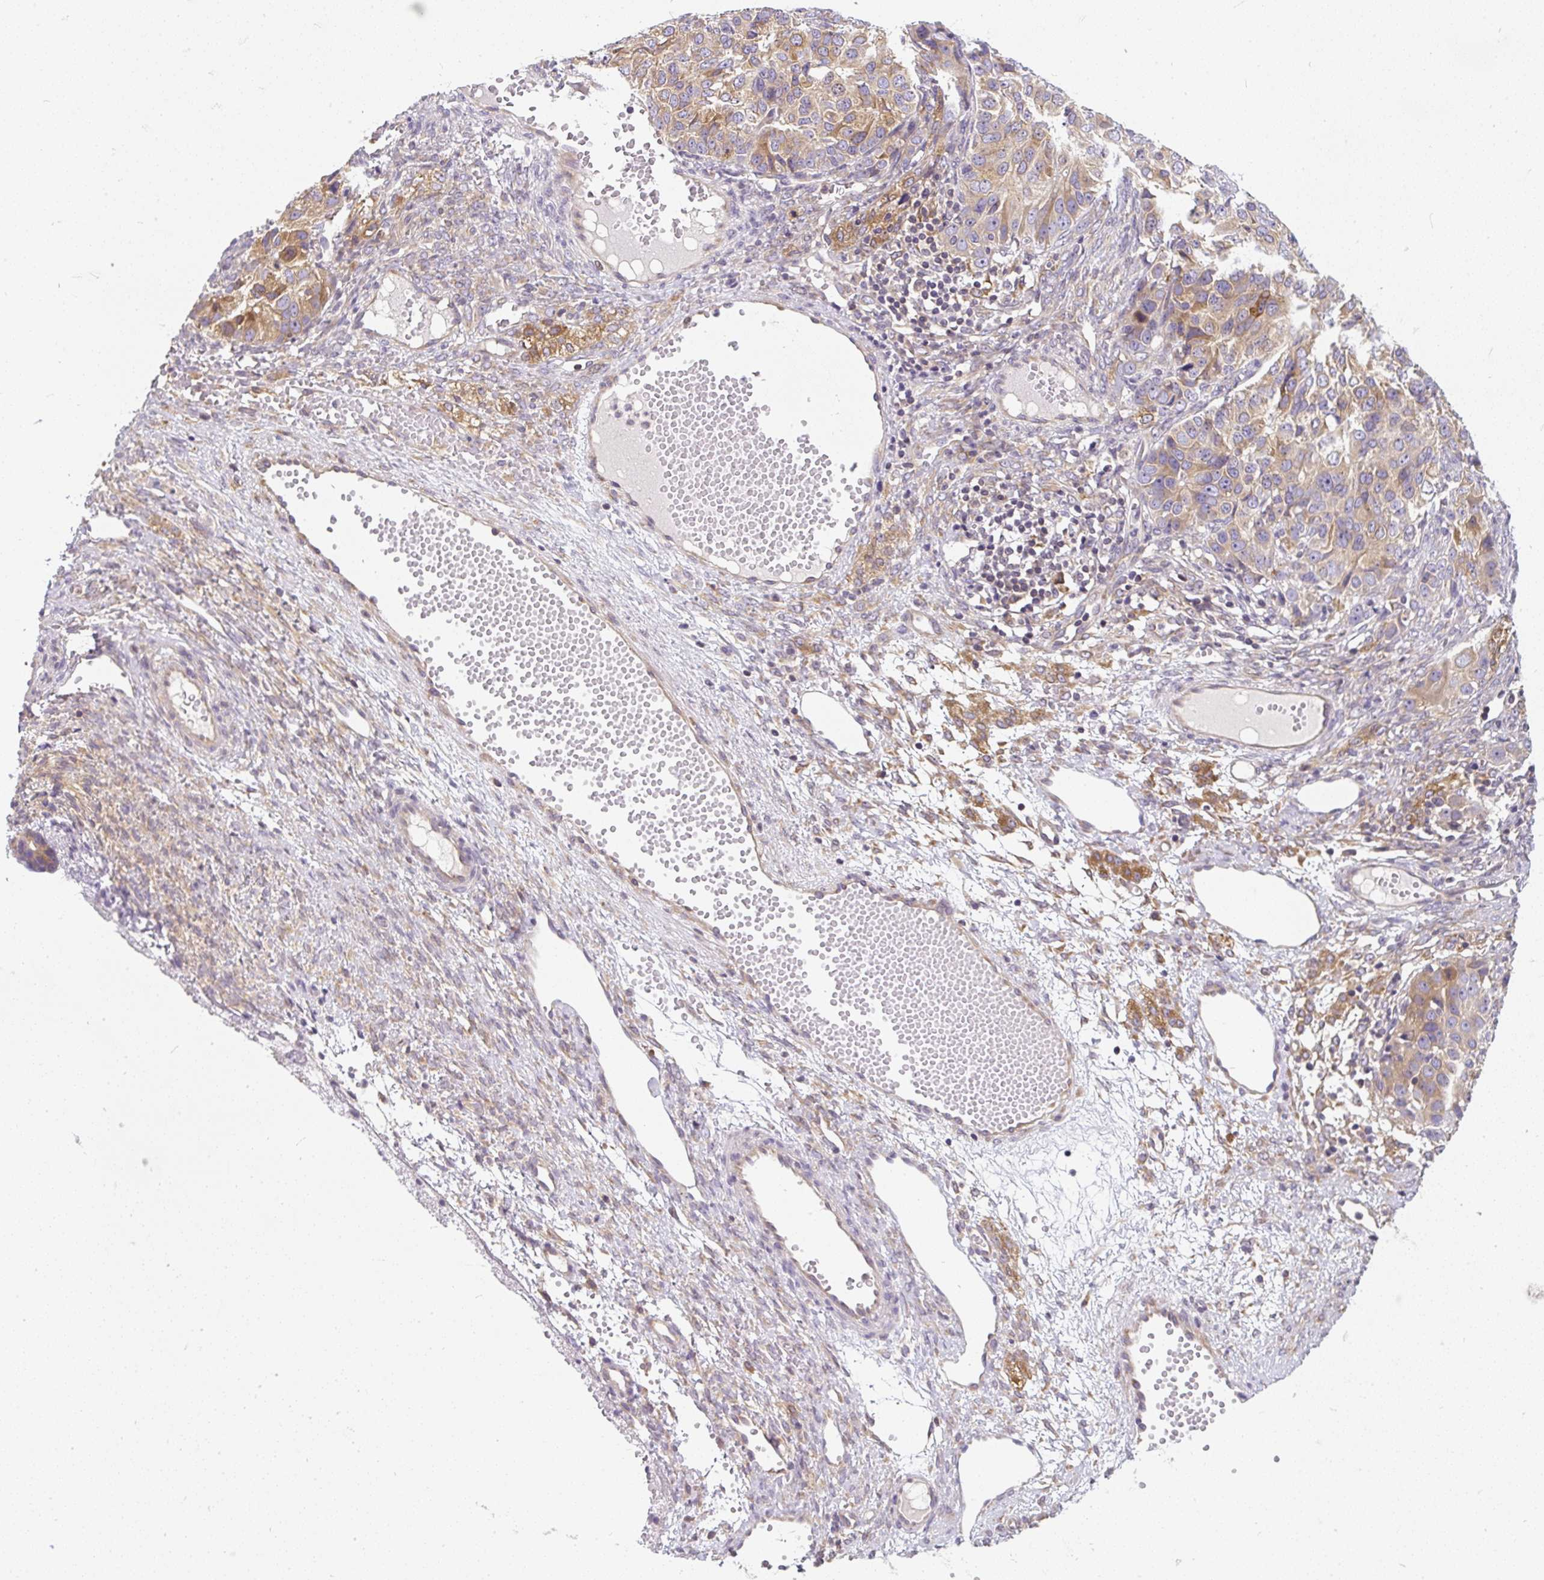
{"staining": {"intensity": "moderate", "quantity": "<25%", "location": "cytoplasmic/membranous"}, "tissue": "ovarian cancer", "cell_type": "Tumor cells", "image_type": "cancer", "snomed": [{"axis": "morphology", "description": "Carcinoma, endometroid"}, {"axis": "topography", "description": "Ovary"}], "caption": "Endometroid carcinoma (ovarian) was stained to show a protein in brown. There is low levels of moderate cytoplasmic/membranous expression in about <25% of tumor cells.", "gene": "CYP20A1", "patient": {"sex": "female", "age": 51}}